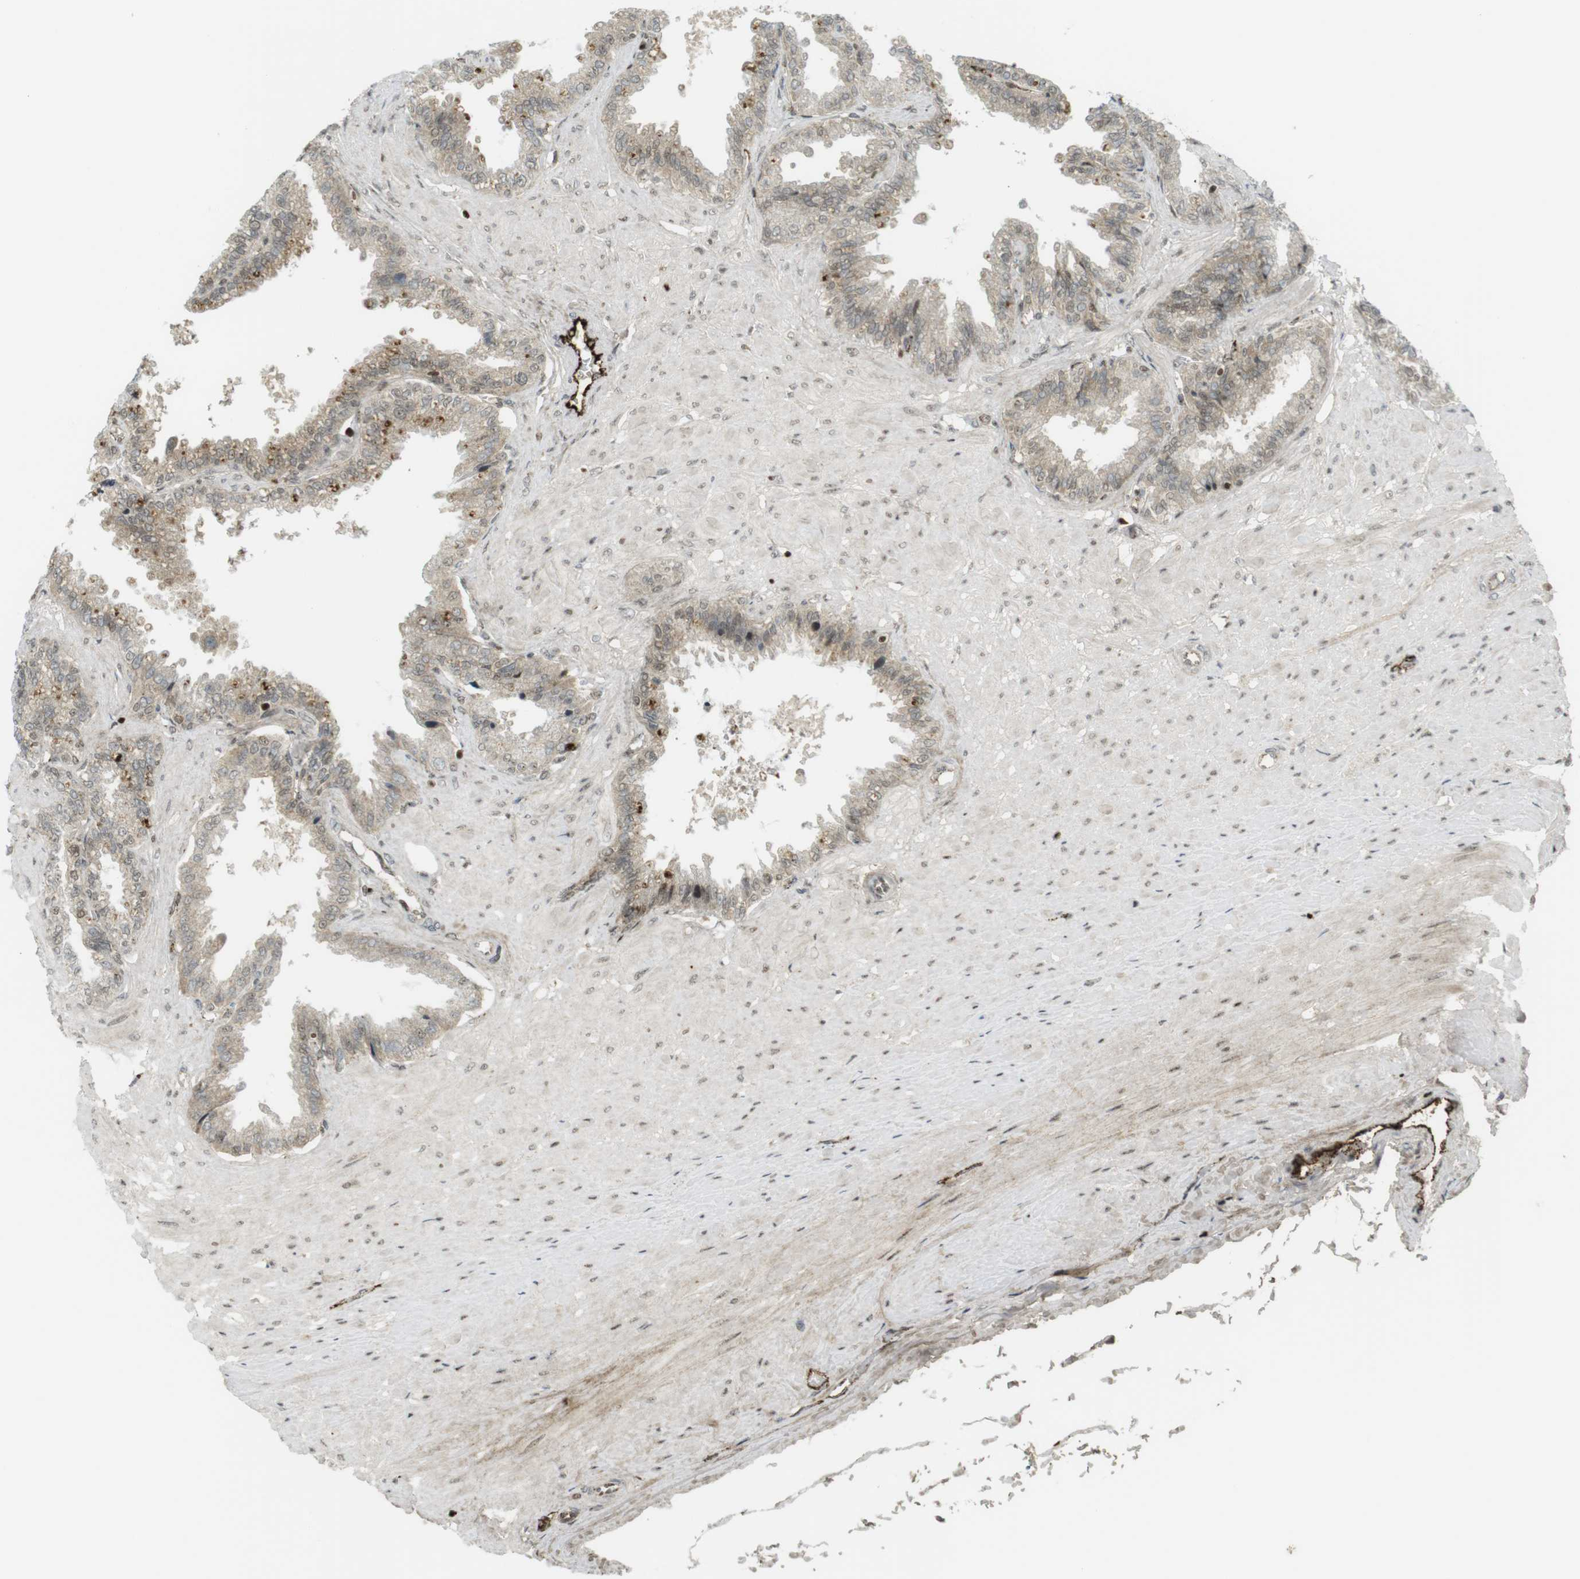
{"staining": {"intensity": "weak", "quantity": ">75%", "location": "cytoplasmic/membranous,nuclear"}, "tissue": "seminal vesicle", "cell_type": "Glandular cells", "image_type": "normal", "snomed": [{"axis": "morphology", "description": "Normal tissue, NOS"}, {"axis": "topography", "description": "Seminal veicle"}], "caption": "Immunohistochemistry (IHC) staining of unremarkable seminal vesicle, which reveals low levels of weak cytoplasmic/membranous,nuclear staining in approximately >75% of glandular cells indicating weak cytoplasmic/membranous,nuclear protein expression. The staining was performed using DAB (3,3'-diaminobenzidine) (brown) for protein detection and nuclei were counterstained in hematoxylin (blue).", "gene": "PPP1R13B", "patient": {"sex": "male", "age": 46}}